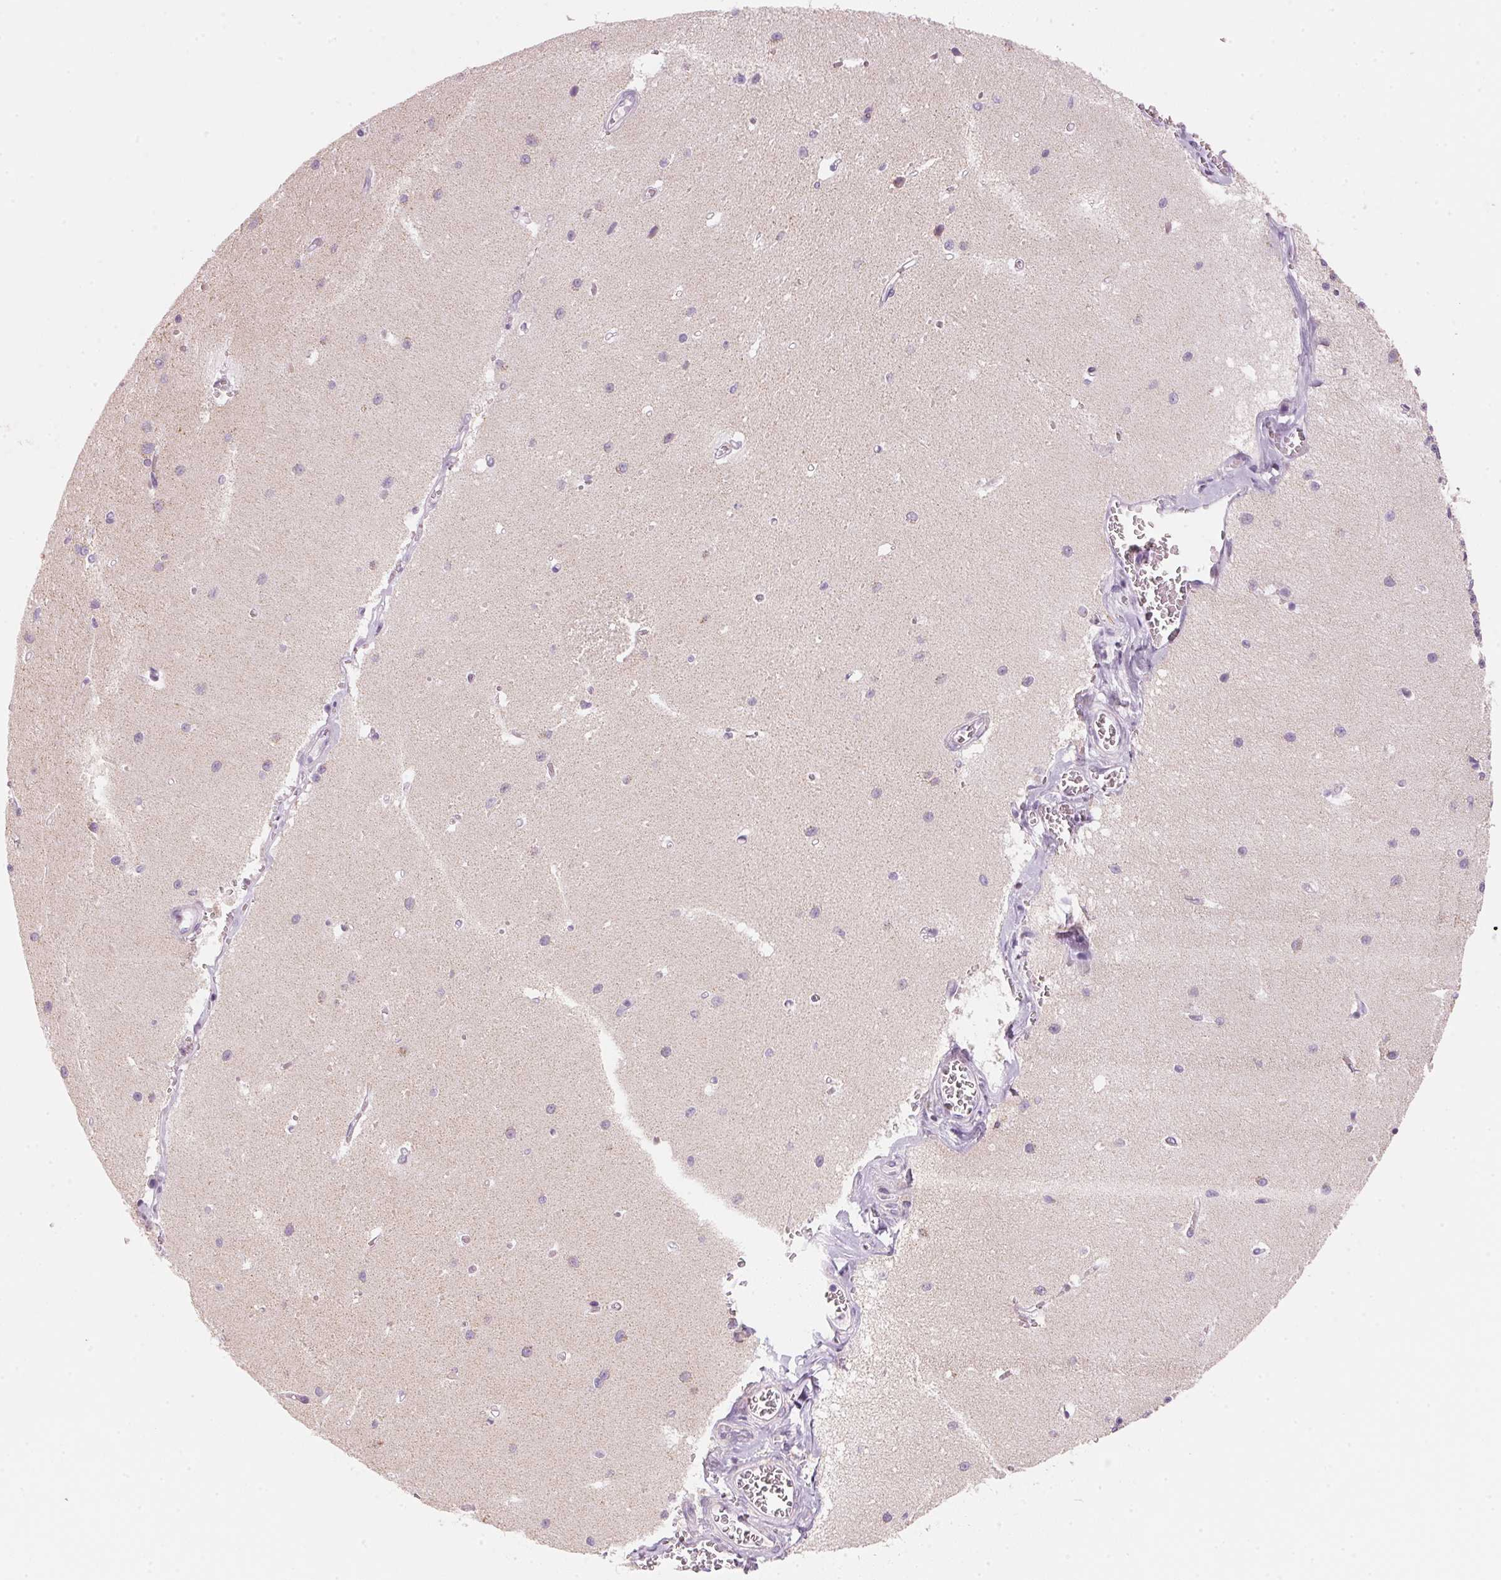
{"staining": {"intensity": "moderate", "quantity": "25%-75%", "location": "cytoplasmic/membranous"}, "tissue": "cerebellum", "cell_type": "Cells in granular layer", "image_type": "normal", "snomed": [{"axis": "morphology", "description": "Normal tissue, NOS"}, {"axis": "topography", "description": "Cerebellum"}], "caption": "High-magnification brightfield microscopy of benign cerebellum stained with DAB (brown) and counterstained with hematoxylin (blue). cells in granular layer exhibit moderate cytoplasmic/membranous expression is present in approximately25%-75% of cells.", "gene": "HOXB13", "patient": {"sex": "male", "age": 37}}